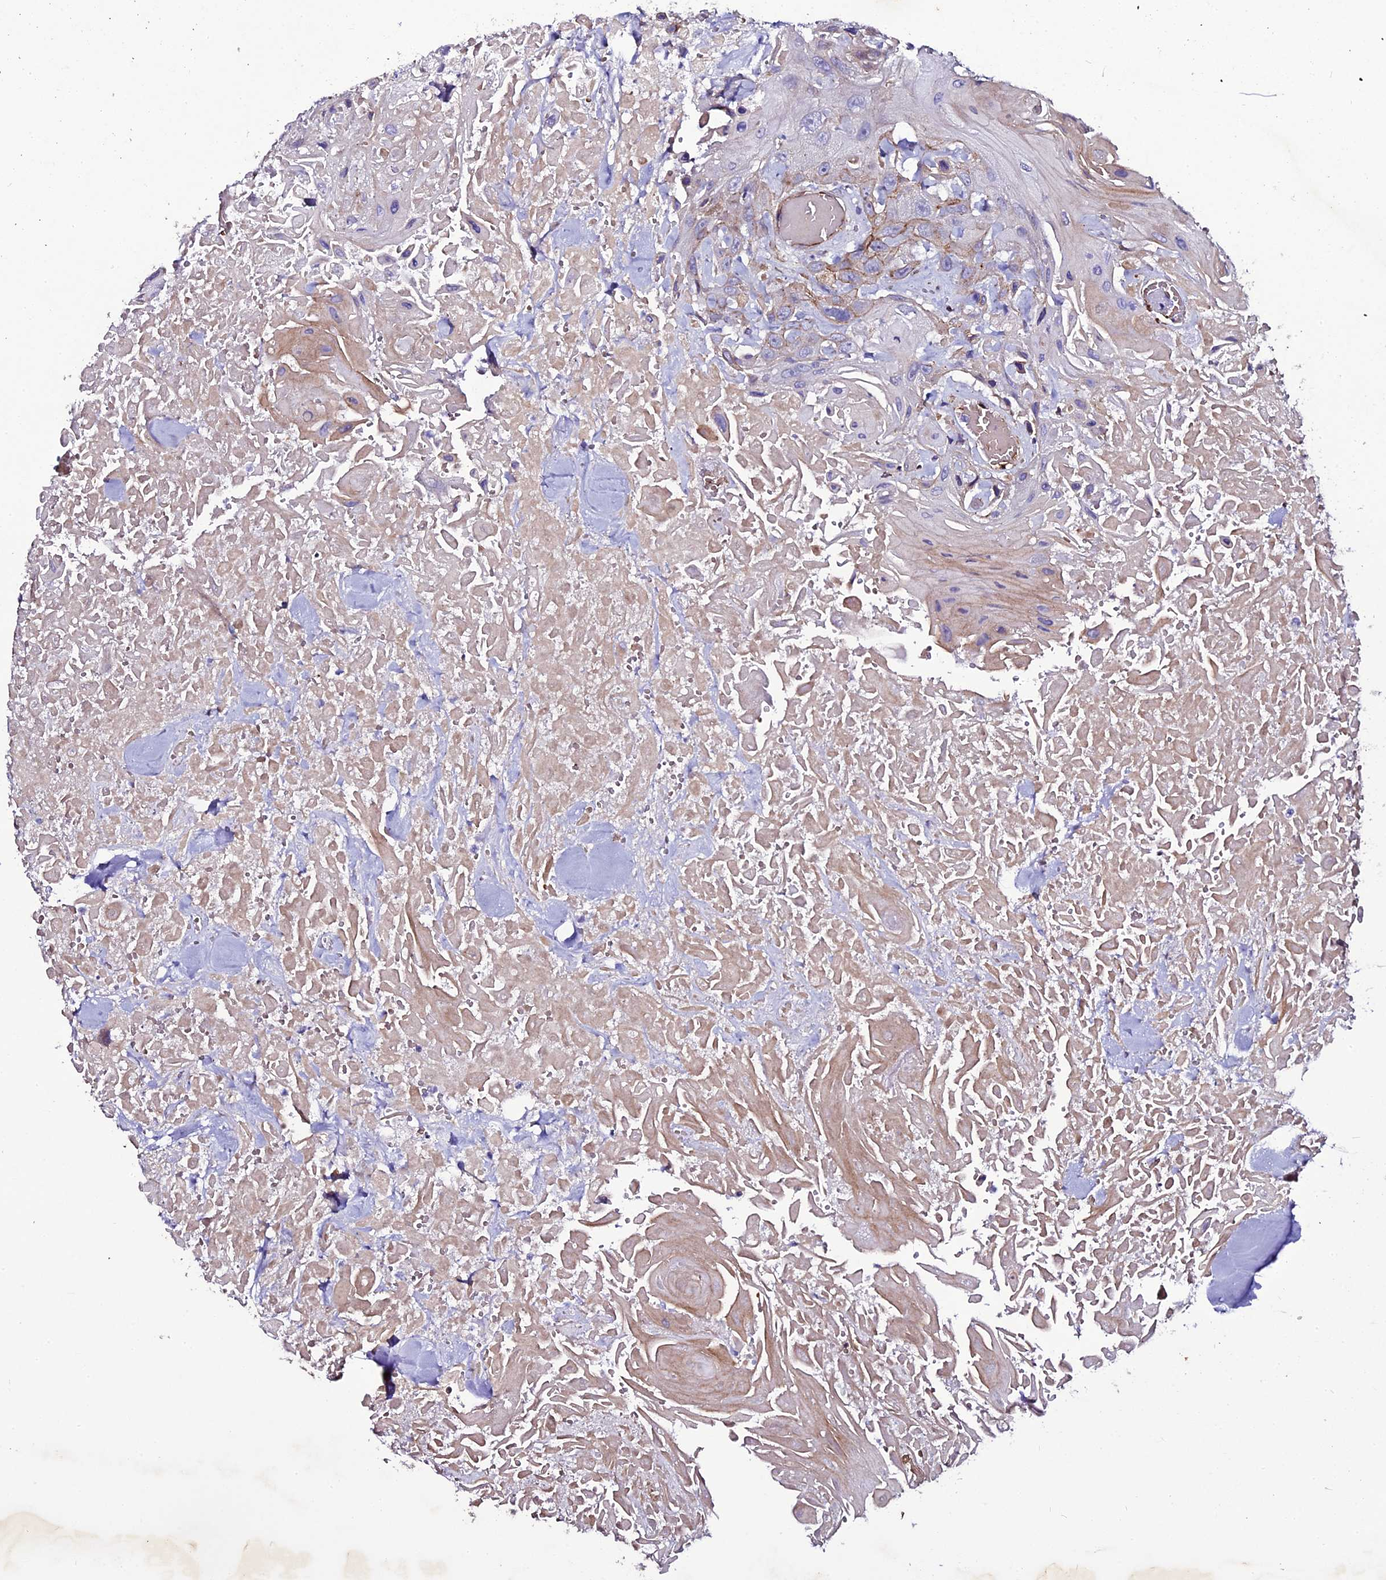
{"staining": {"intensity": "negative", "quantity": "none", "location": "none"}, "tissue": "head and neck cancer", "cell_type": "Tumor cells", "image_type": "cancer", "snomed": [{"axis": "morphology", "description": "Squamous cell carcinoma, NOS"}, {"axis": "topography", "description": "Head-Neck"}], "caption": "A micrograph of human head and neck cancer is negative for staining in tumor cells.", "gene": "MEX3C", "patient": {"sex": "male", "age": 81}}